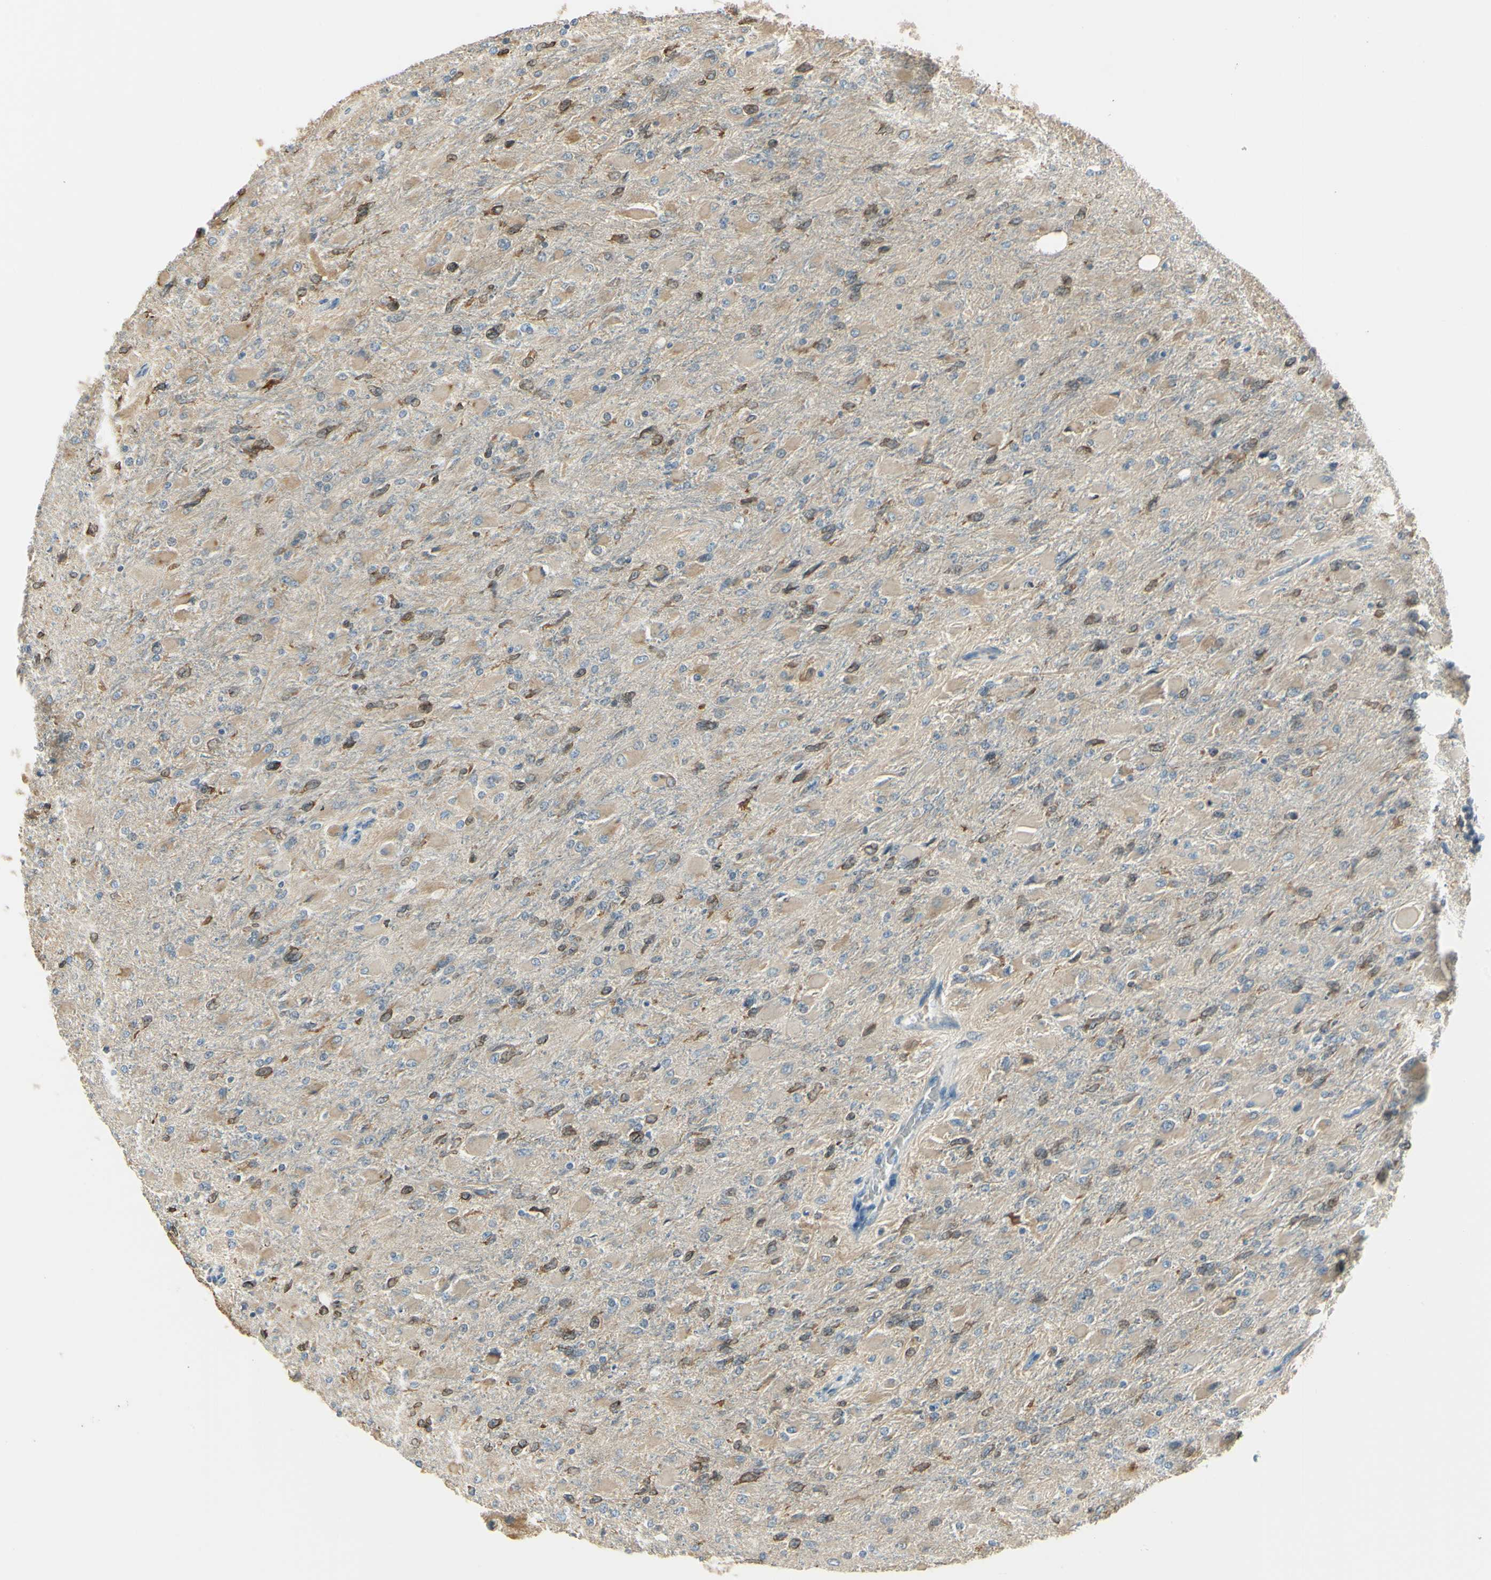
{"staining": {"intensity": "weak", "quantity": "25%-75%", "location": "cytoplasmic/membranous"}, "tissue": "glioma", "cell_type": "Tumor cells", "image_type": "cancer", "snomed": [{"axis": "morphology", "description": "Glioma, malignant, High grade"}, {"axis": "topography", "description": "Cerebral cortex"}], "caption": "The image reveals a brown stain indicating the presence of a protein in the cytoplasmic/membranous of tumor cells in glioma.", "gene": "IGDCC4", "patient": {"sex": "female", "age": 36}}